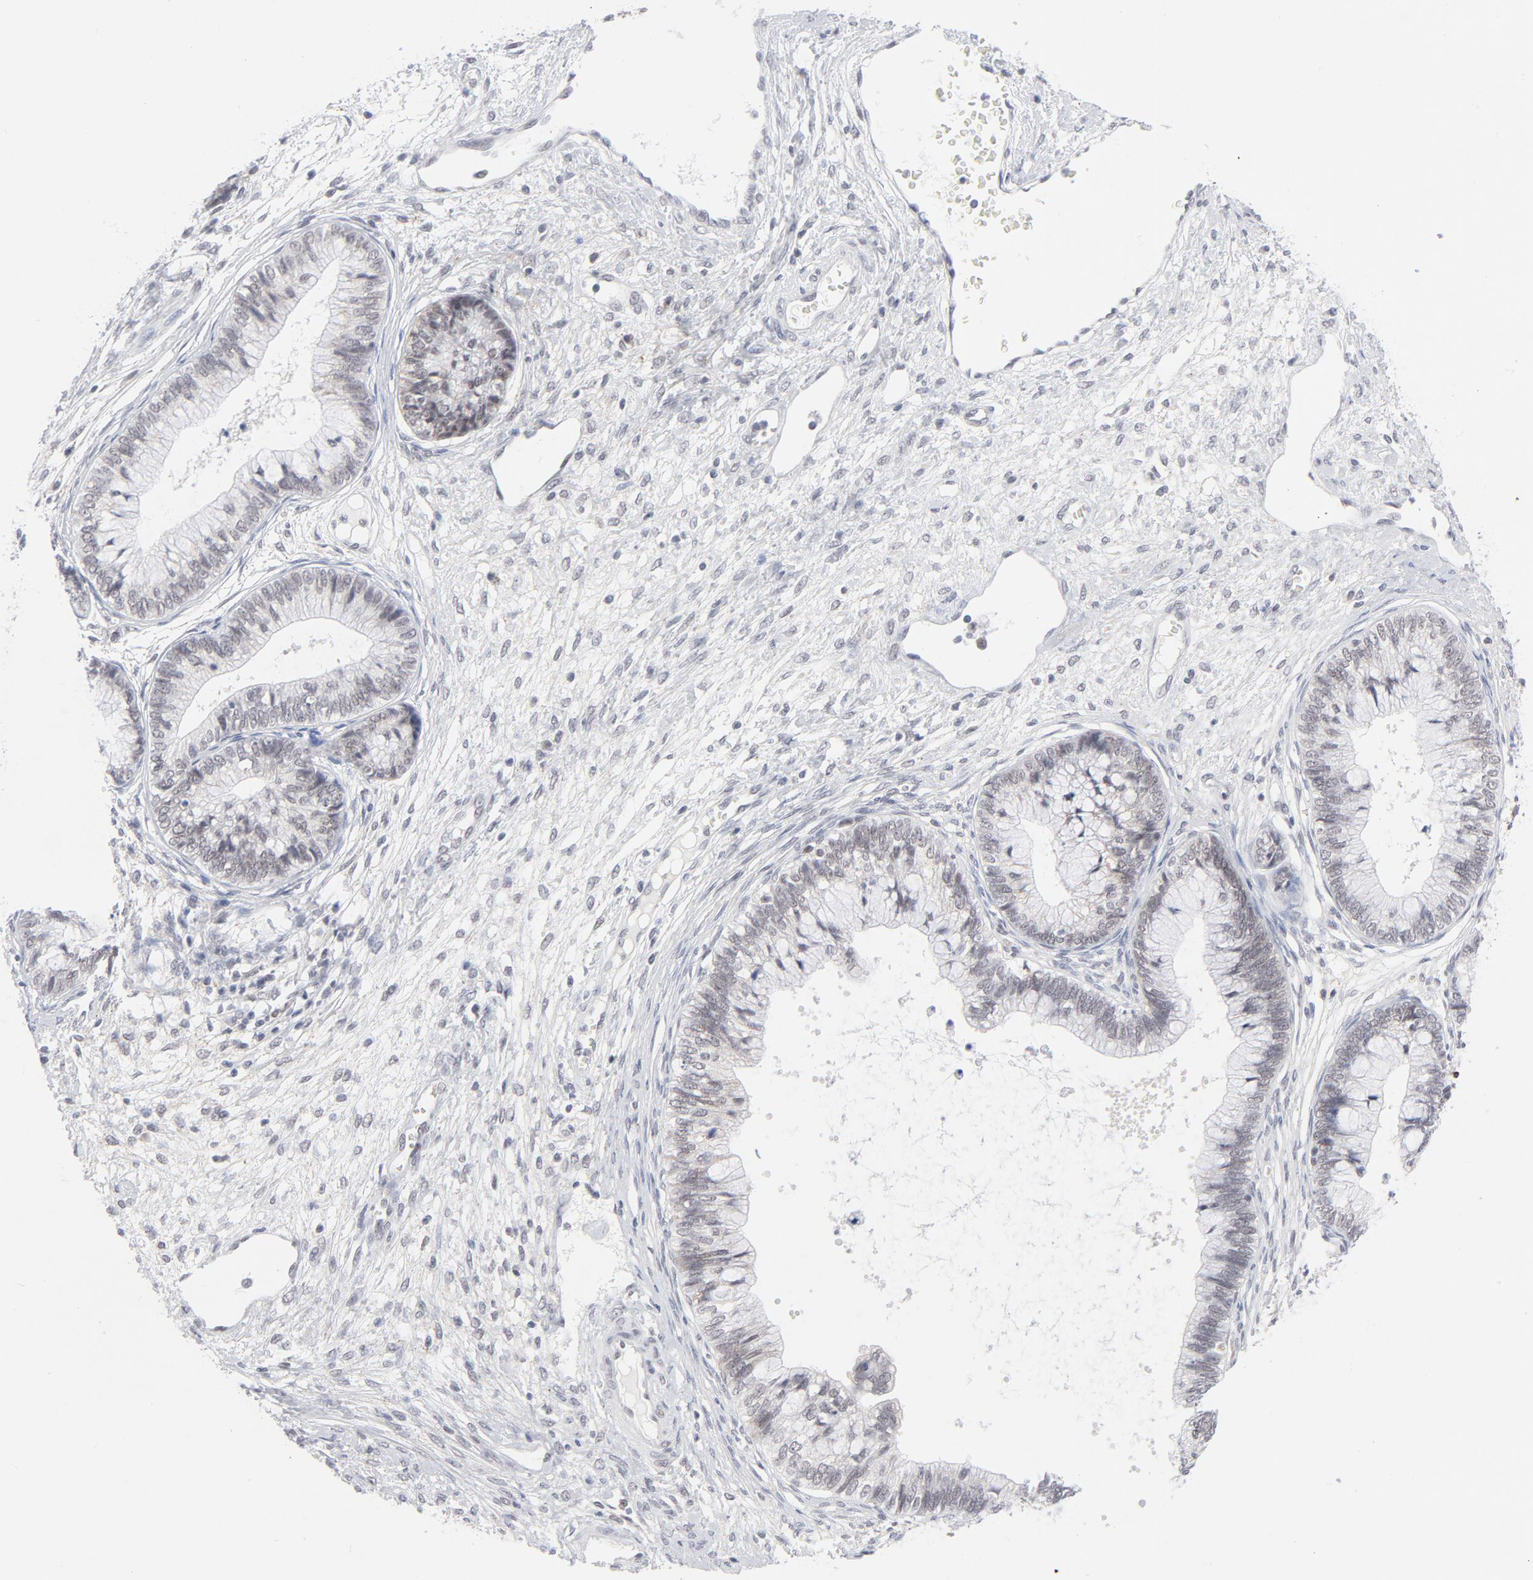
{"staining": {"intensity": "weak", "quantity": "25%-75%", "location": "nuclear"}, "tissue": "cervical cancer", "cell_type": "Tumor cells", "image_type": "cancer", "snomed": [{"axis": "morphology", "description": "Adenocarcinoma, NOS"}, {"axis": "topography", "description": "Cervix"}], "caption": "Adenocarcinoma (cervical) stained with immunohistochemistry (IHC) shows weak nuclear expression in about 25%-75% of tumor cells.", "gene": "BAP1", "patient": {"sex": "female", "age": 44}}